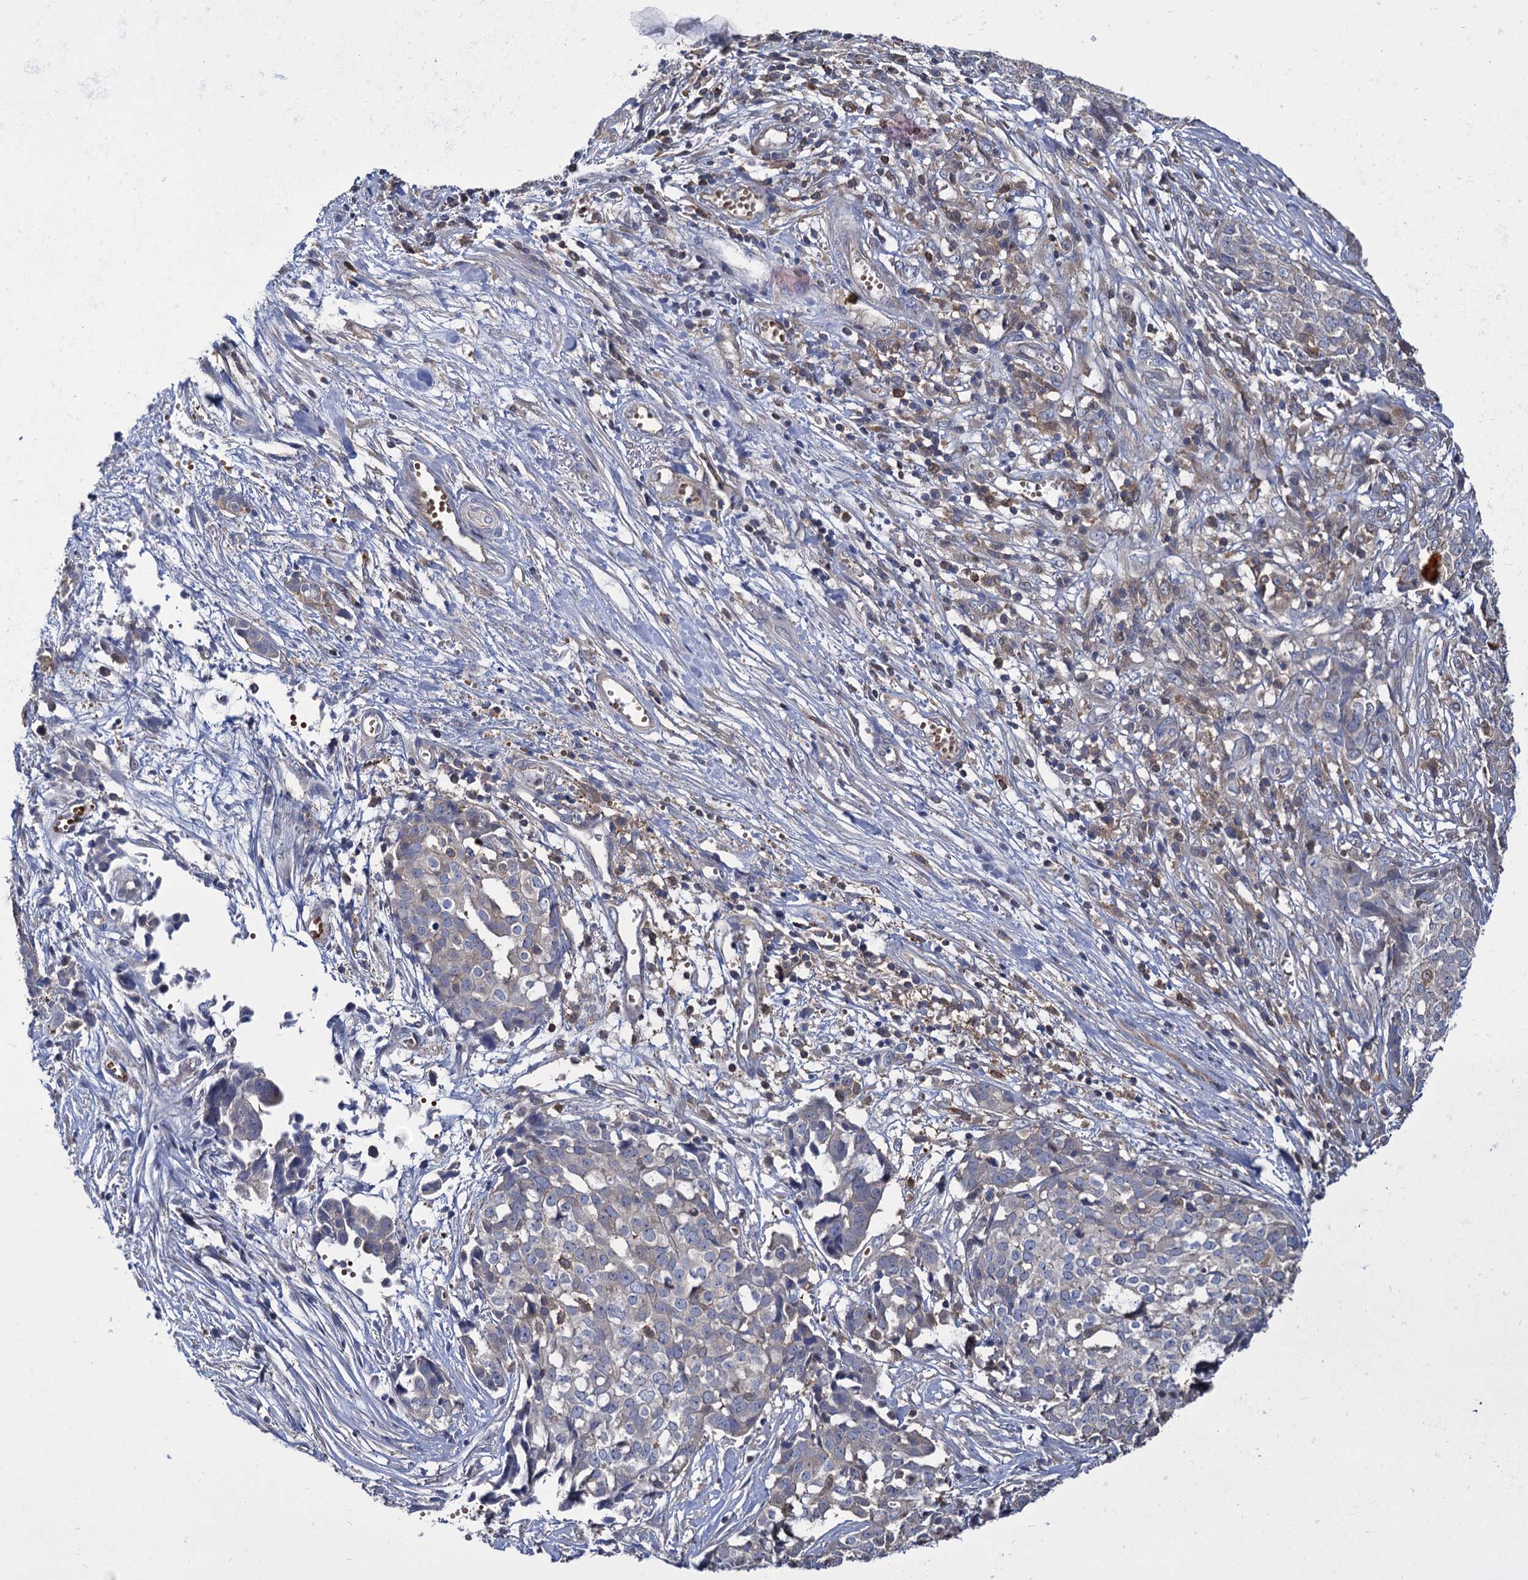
{"staining": {"intensity": "negative", "quantity": "none", "location": "none"}, "tissue": "ovarian cancer", "cell_type": "Tumor cells", "image_type": "cancer", "snomed": [{"axis": "morphology", "description": "Cystadenocarcinoma, serous, NOS"}, {"axis": "topography", "description": "Soft tissue"}, {"axis": "topography", "description": "Ovary"}], "caption": "An image of human serous cystadenocarcinoma (ovarian) is negative for staining in tumor cells.", "gene": "GCLC", "patient": {"sex": "female", "age": 57}}